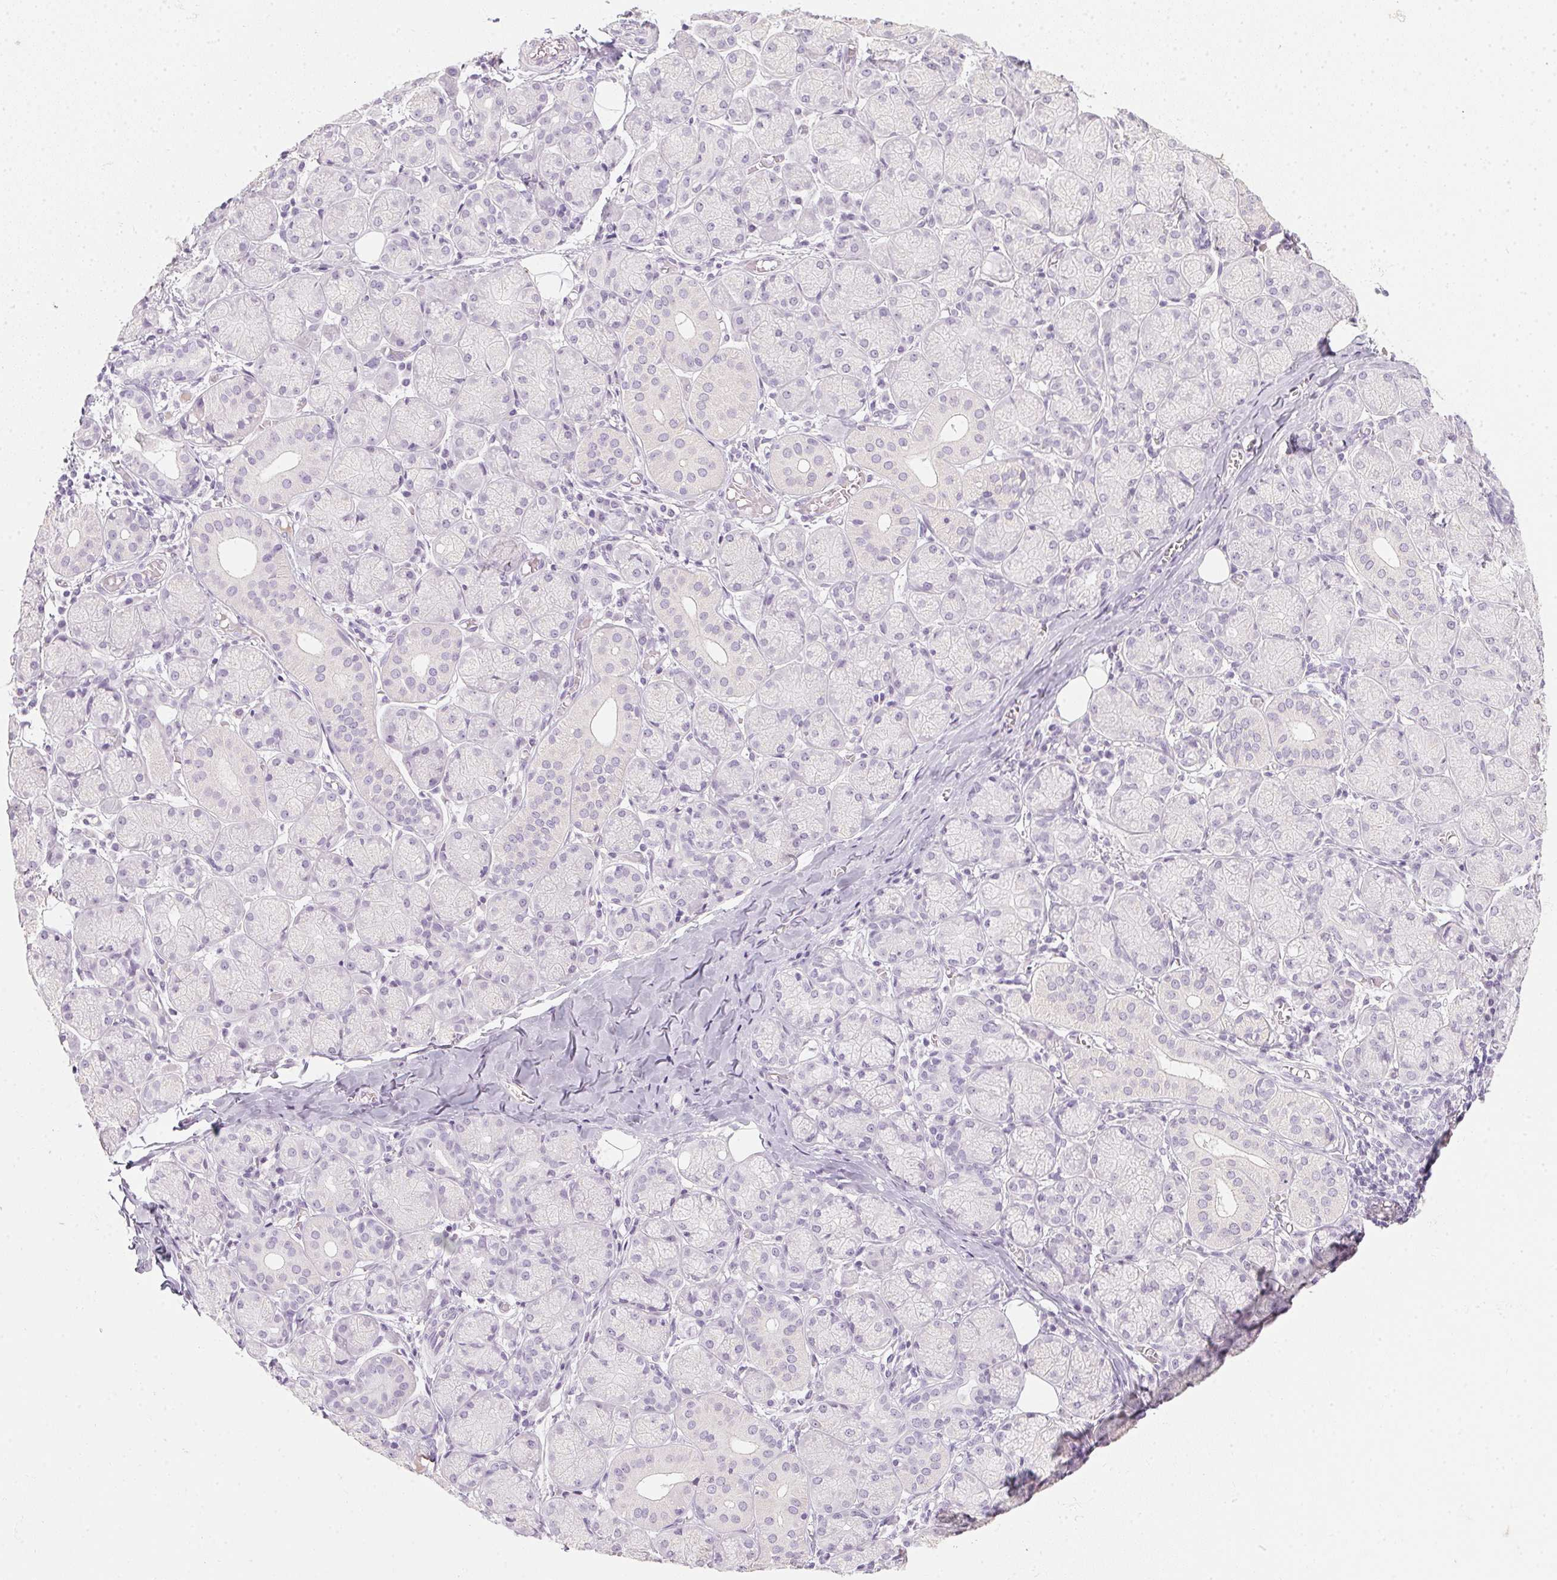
{"staining": {"intensity": "negative", "quantity": "none", "location": "none"}, "tissue": "salivary gland", "cell_type": "Glandular cells", "image_type": "normal", "snomed": [{"axis": "morphology", "description": "Normal tissue, NOS"}, {"axis": "topography", "description": "Salivary gland"}, {"axis": "topography", "description": "Peripheral nerve tissue"}], "caption": "A micrograph of salivary gland stained for a protein displays no brown staining in glandular cells. (Brightfield microscopy of DAB (3,3'-diaminobenzidine) IHC at high magnification).", "gene": "TMEM72", "patient": {"sex": "female", "age": 24}}